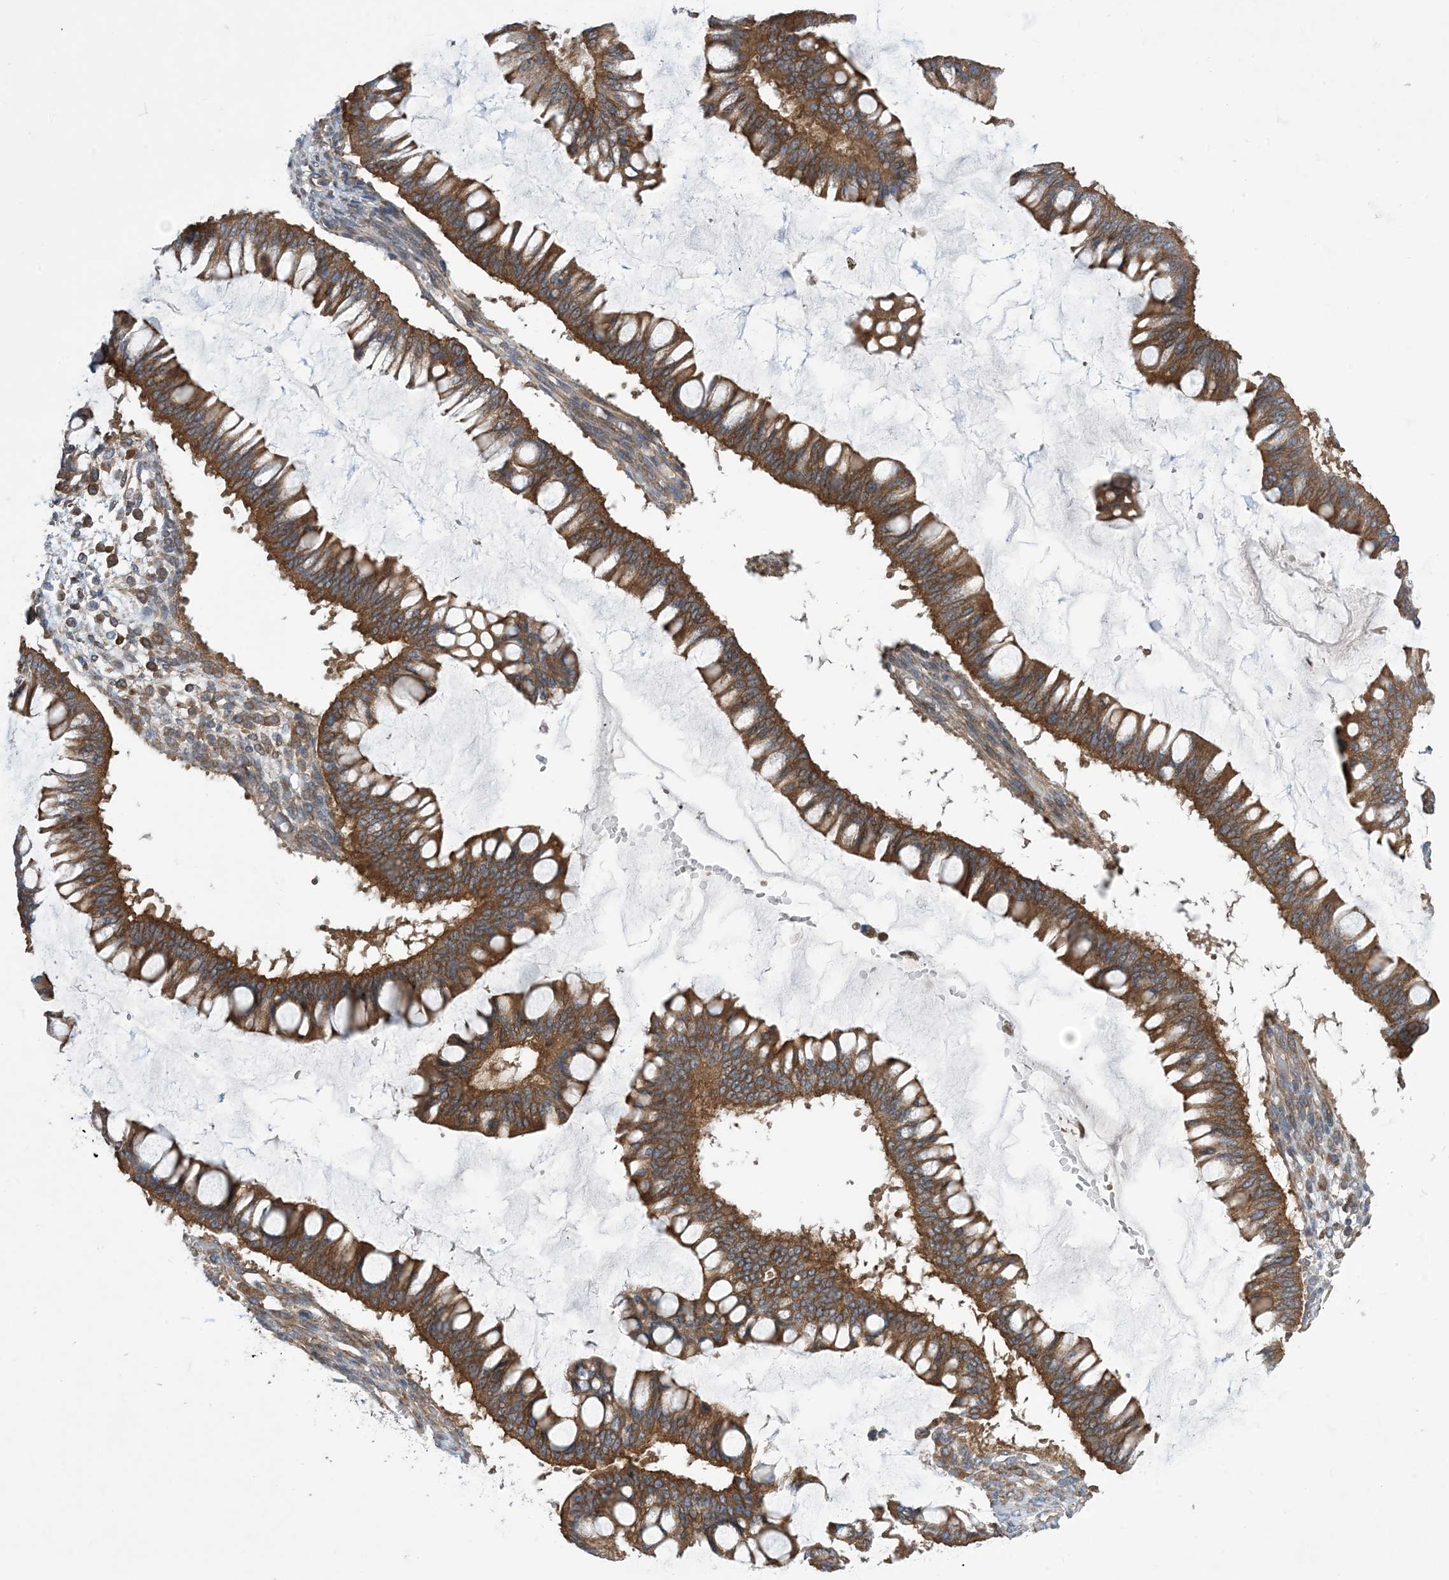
{"staining": {"intensity": "strong", "quantity": ">75%", "location": "cytoplasmic/membranous"}, "tissue": "ovarian cancer", "cell_type": "Tumor cells", "image_type": "cancer", "snomed": [{"axis": "morphology", "description": "Cystadenocarcinoma, mucinous, NOS"}, {"axis": "topography", "description": "Ovary"}], "caption": "Immunohistochemistry (IHC) photomicrograph of ovarian cancer stained for a protein (brown), which shows high levels of strong cytoplasmic/membranous staining in about >75% of tumor cells.", "gene": "EHBP1", "patient": {"sex": "female", "age": 73}}